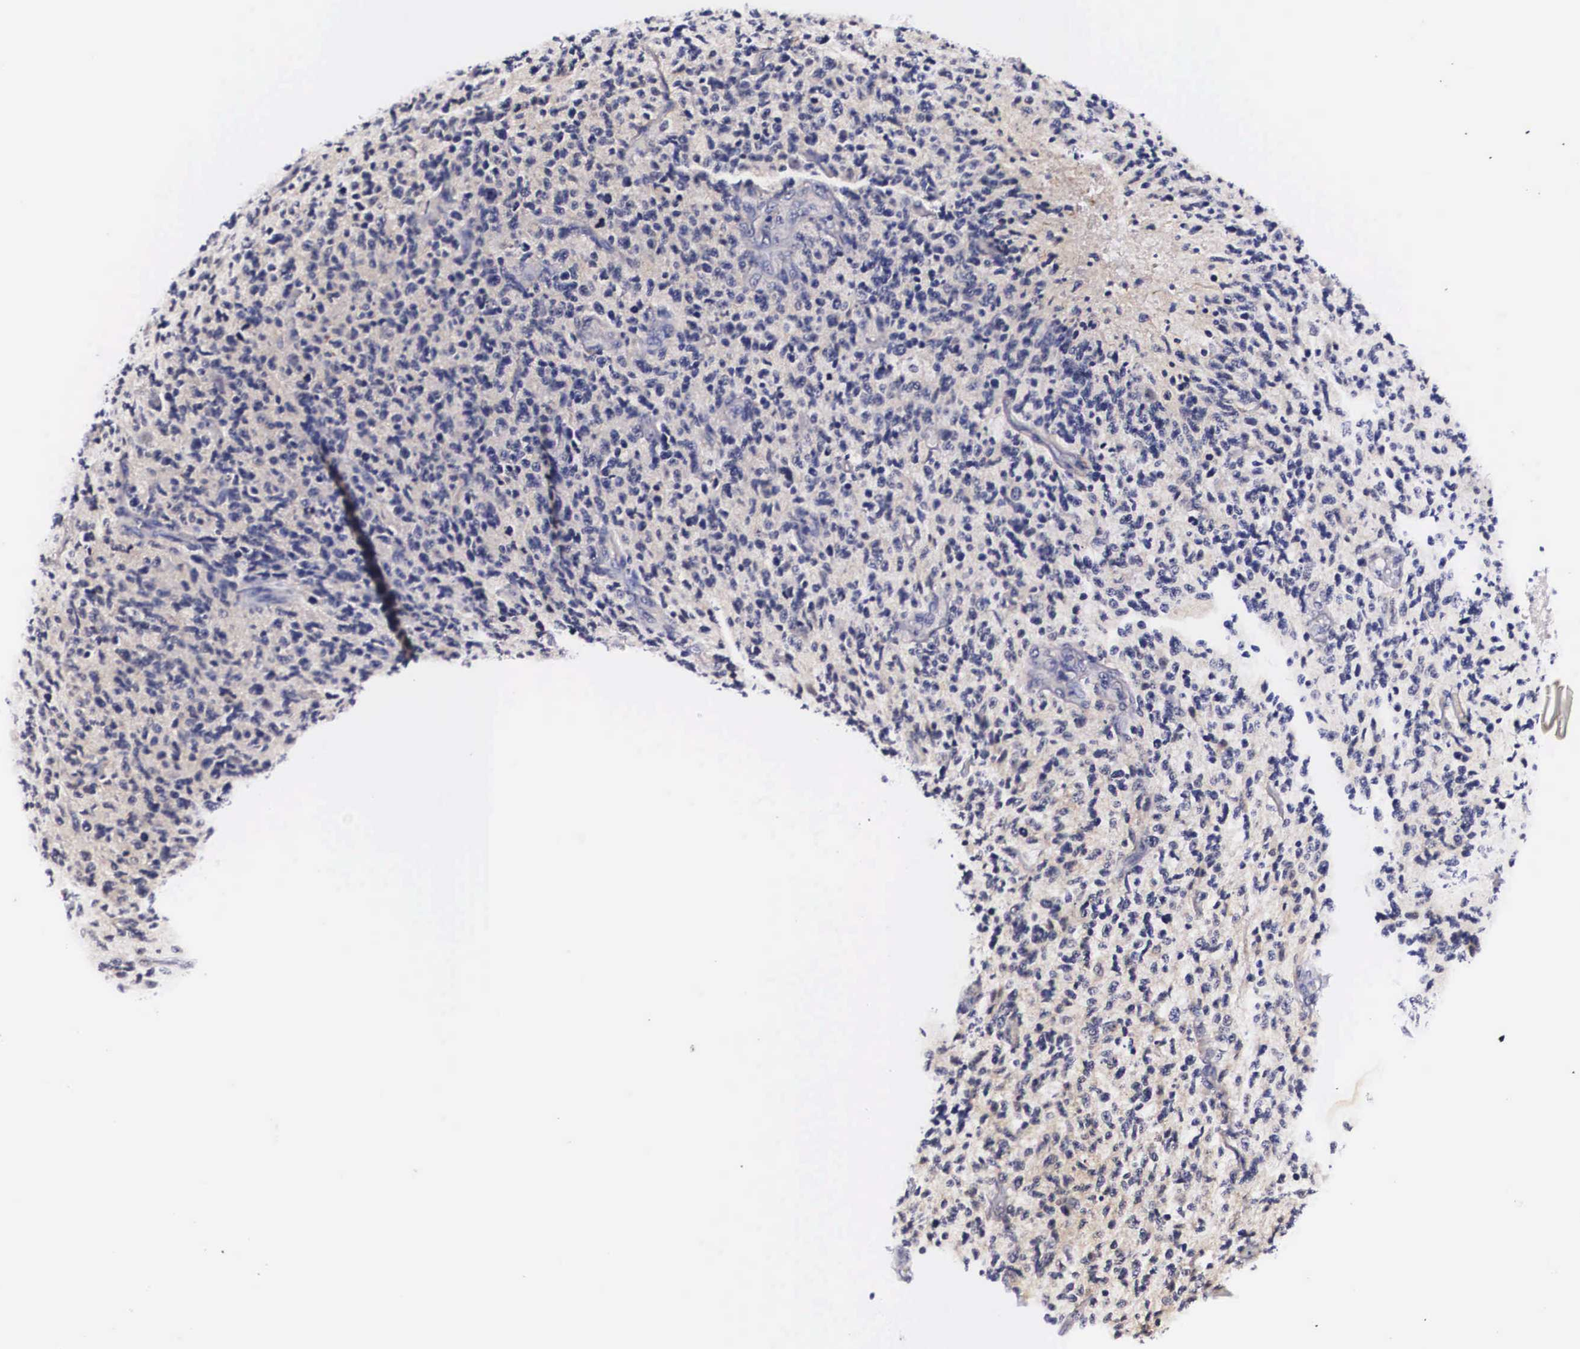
{"staining": {"intensity": "negative", "quantity": "none", "location": "none"}, "tissue": "glioma", "cell_type": "Tumor cells", "image_type": "cancer", "snomed": [{"axis": "morphology", "description": "Glioma, malignant, High grade"}, {"axis": "topography", "description": "Brain"}], "caption": "DAB (3,3'-diaminobenzidine) immunohistochemical staining of human malignant glioma (high-grade) reveals no significant positivity in tumor cells. The staining was performed using DAB to visualize the protein expression in brown, while the nuclei were stained in blue with hematoxylin (Magnification: 20x).", "gene": "PHETA2", "patient": {"sex": "male", "age": 36}}